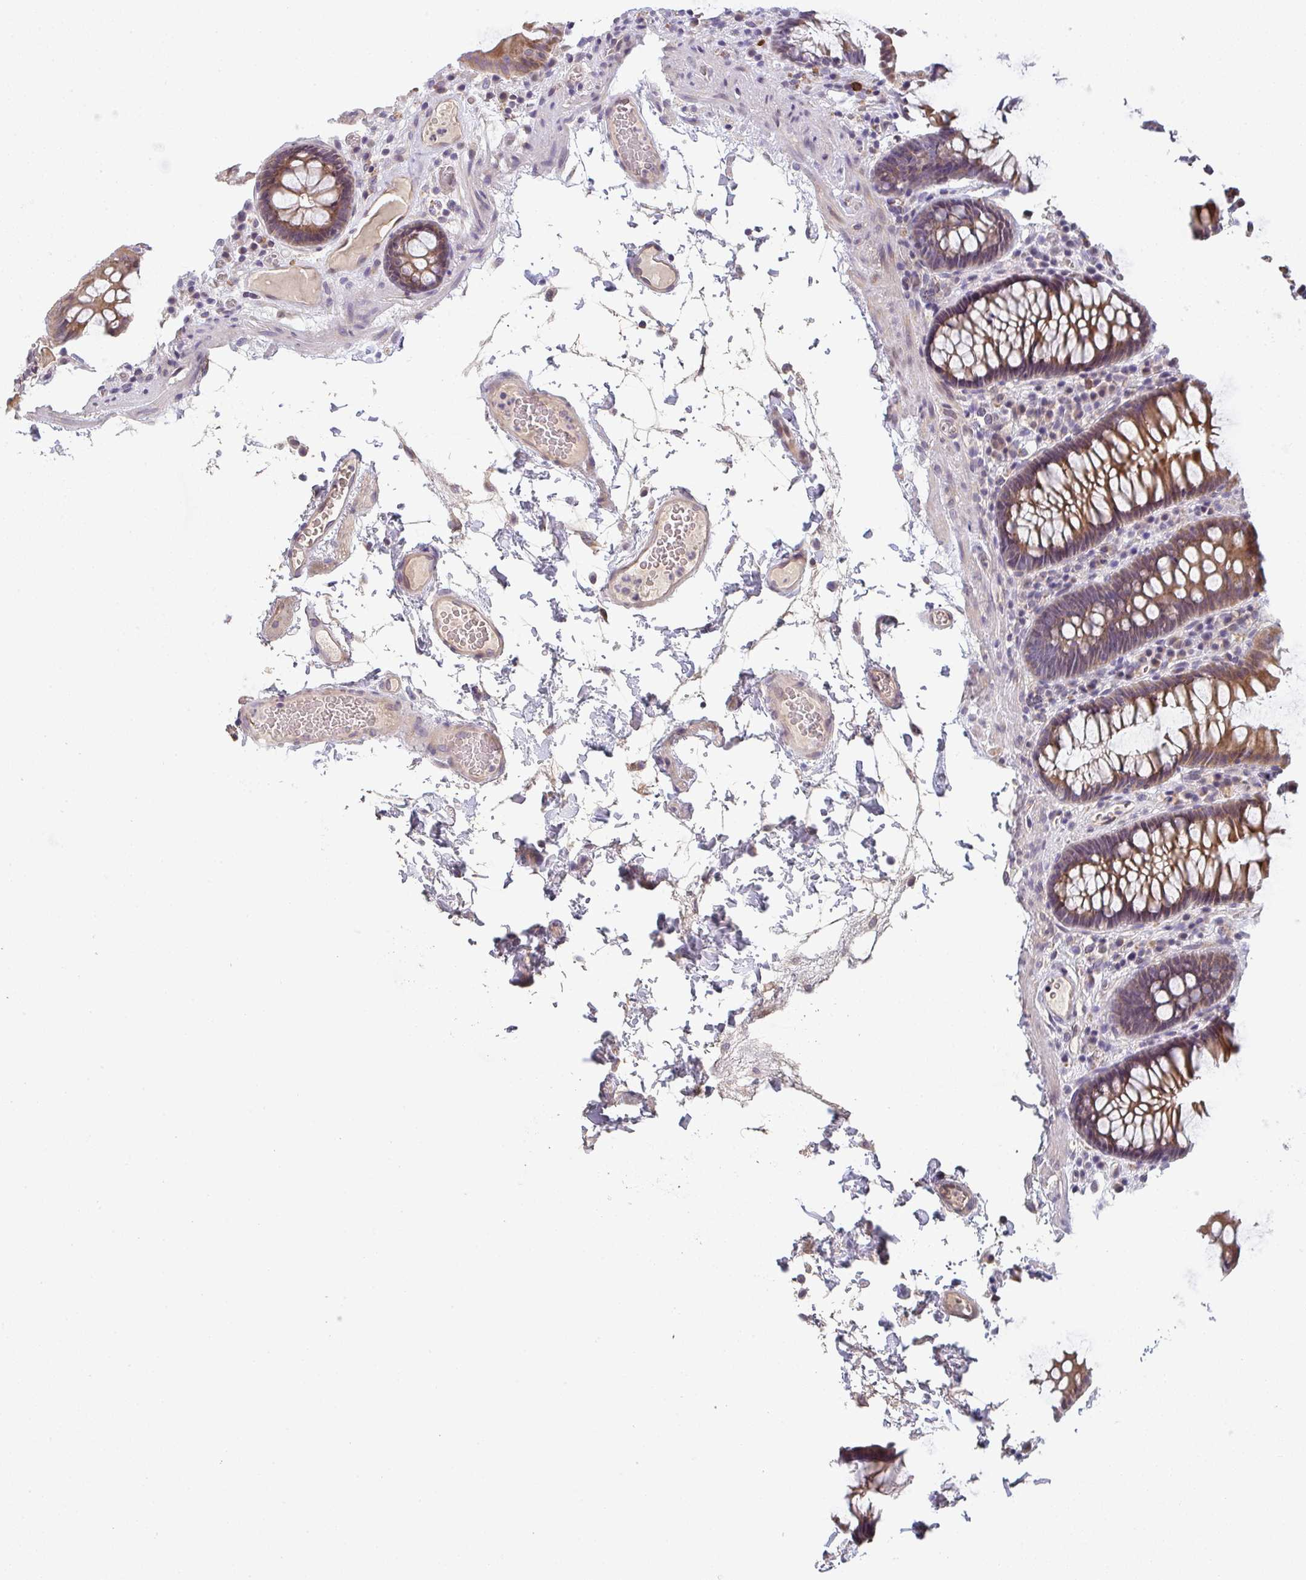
{"staining": {"intensity": "negative", "quantity": "none", "location": "none"}, "tissue": "colon", "cell_type": "Endothelial cells", "image_type": "normal", "snomed": [{"axis": "morphology", "description": "Normal tissue, NOS"}, {"axis": "topography", "description": "Colon"}, {"axis": "topography", "description": "Peripheral nerve tissue"}], "caption": "Endothelial cells show no significant staining in unremarkable colon.", "gene": "TNFRSF10A", "patient": {"sex": "male", "age": 84}}